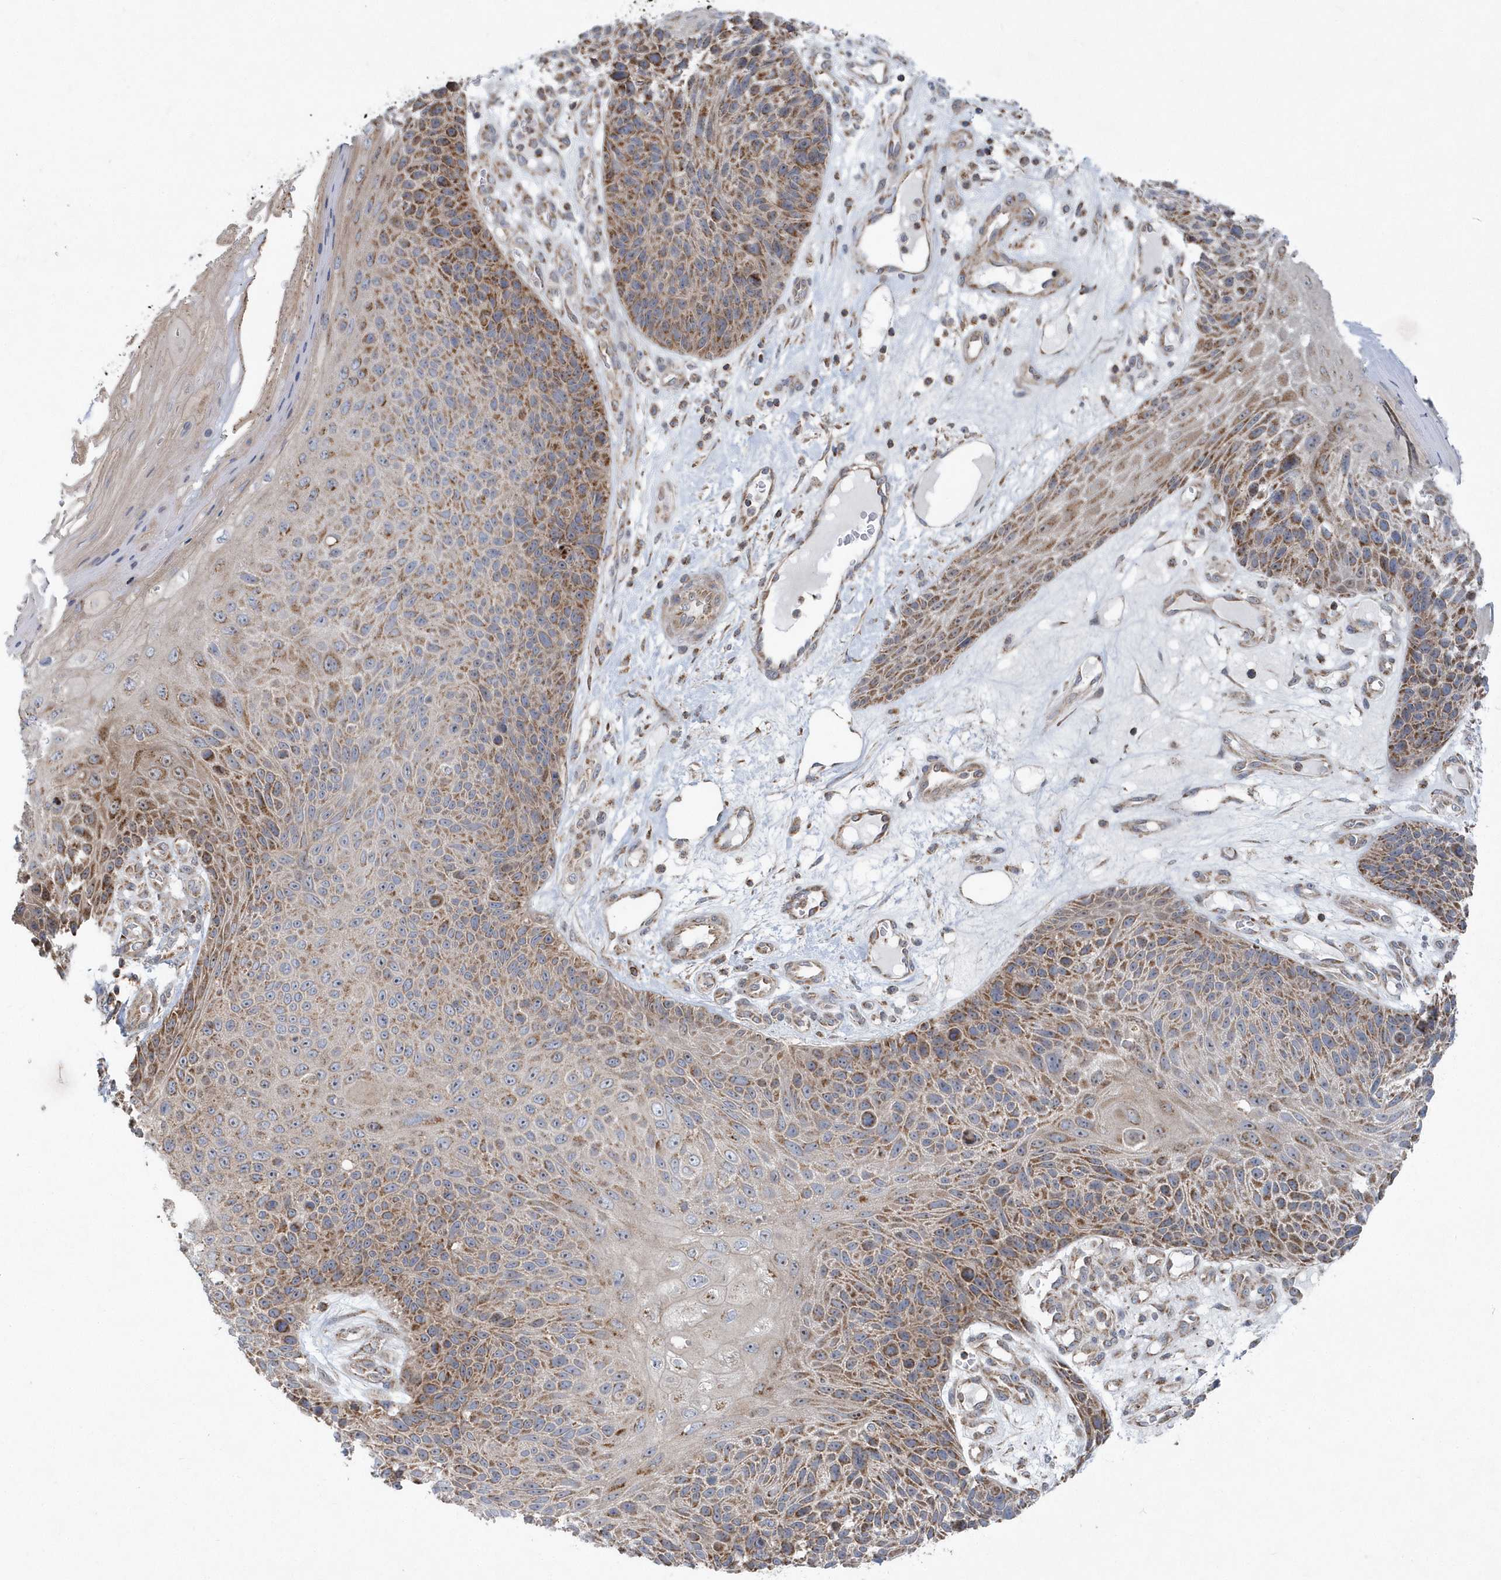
{"staining": {"intensity": "moderate", "quantity": ">75%", "location": "cytoplasmic/membranous"}, "tissue": "skin cancer", "cell_type": "Tumor cells", "image_type": "cancer", "snomed": [{"axis": "morphology", "description": "Squamous cell carcinoma, NOS"}, {"axis": "topography", "description": "Skin"}], "caption": "Immunohistochemical staining of human skin cancer (squamous cell carcinoma) exhibits medium levels of moderate cytoplasmic/membranous protein positivity in about >75% of tumor cells. Using DAB (3,3'-diaminobenzidine) (brown) and hematoxylin (blue) stains, captured at high magnification using brightfield microscopy.", "gene": "PPP1R7", "patient": {"sex": "female", "age": 88}}